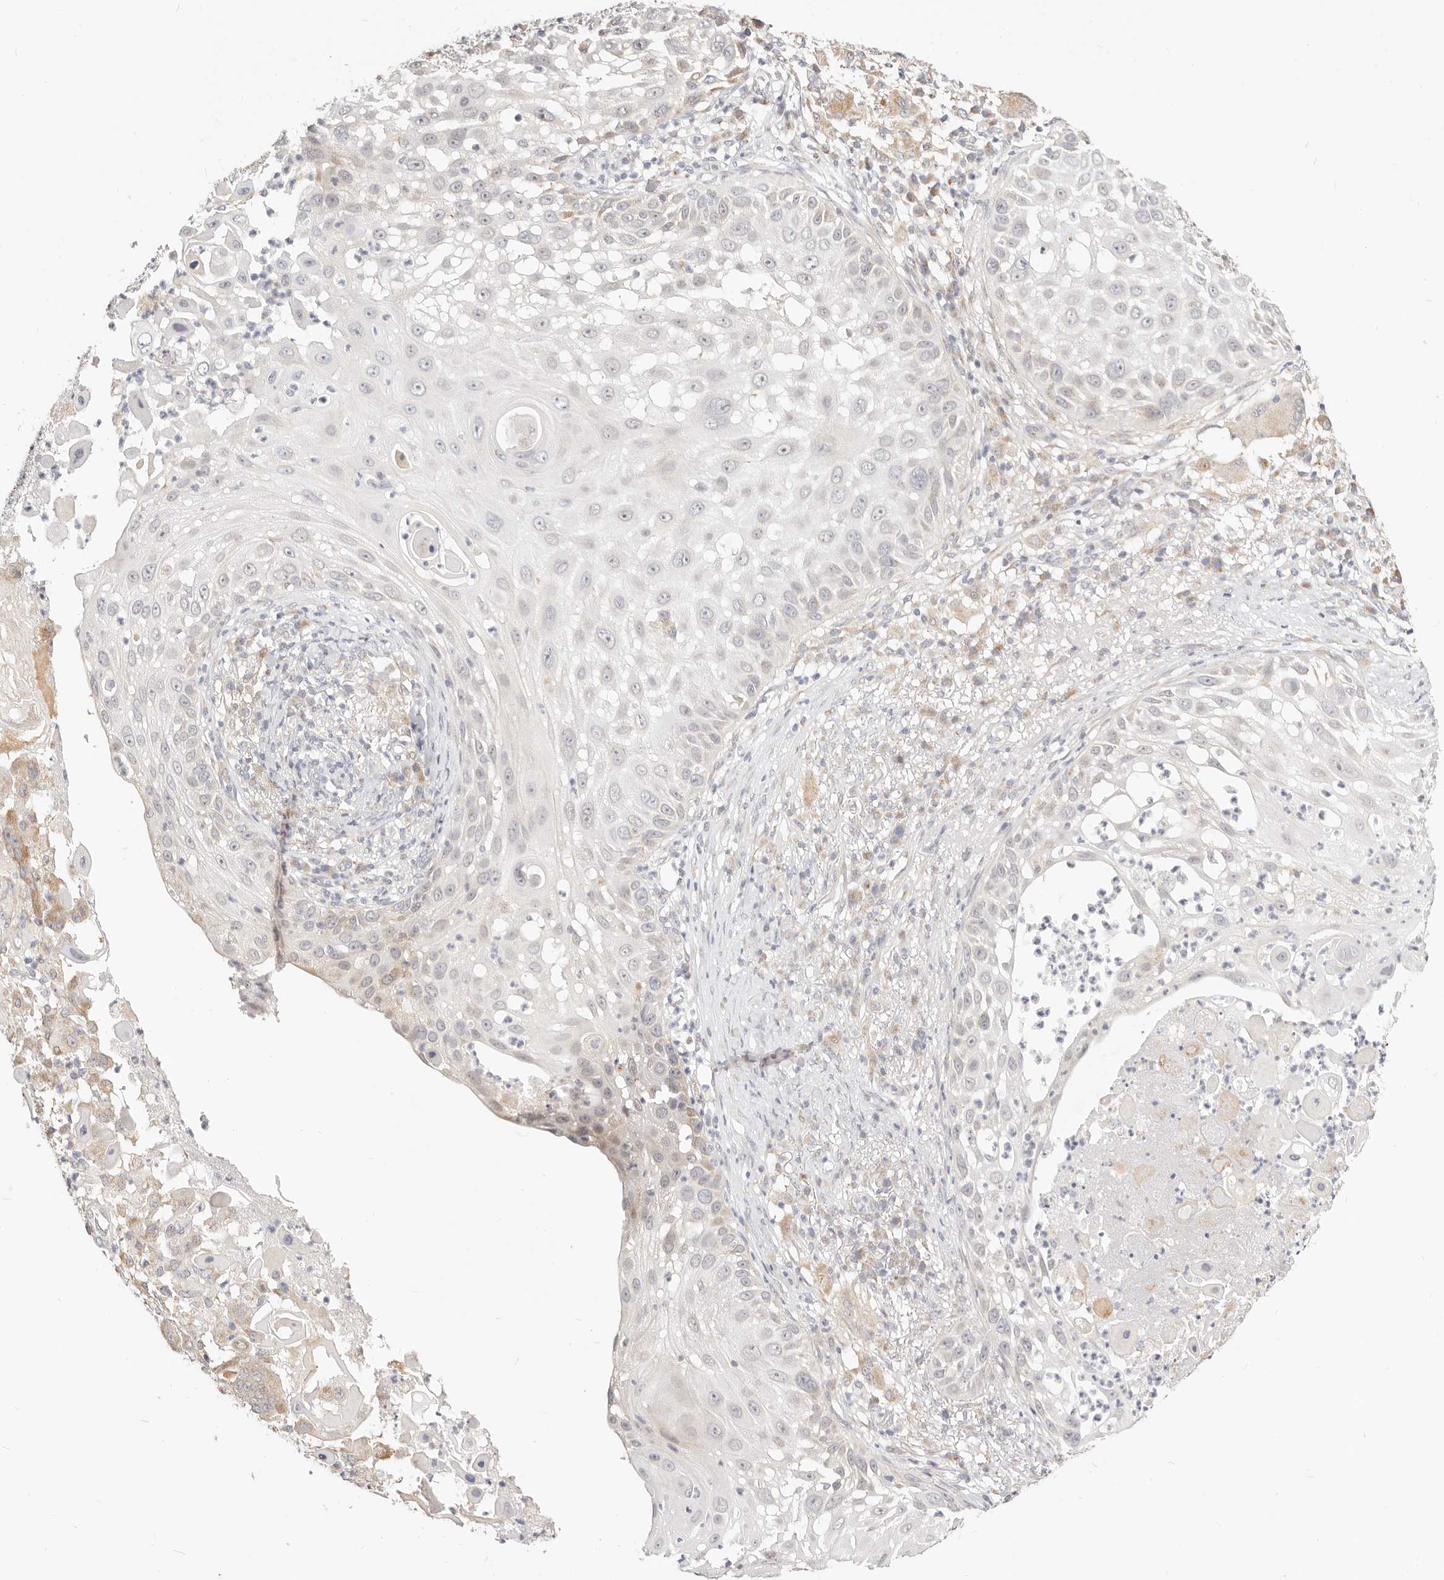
{"staining": {"intensity": "negative", "quantity": "none", "location": "none"}, "tissue": "skin cancer", "cell_type": "Tumor cells", "image_type": "cancer", "snomed": [{"axis": "morphology", "description": "Squamous cell carcinoma, NOS"}, {"axis": "topography", "description": "Skin"}], "caption": "Protein analysis of skin squamous cell carcinoma shows no significant expression in tumor cells. (Stains: DAB (3,3'-diaminobenzidine) immunohistochemistry with hematoxylin counter stain, Microscopy: brightfield microscopy at high magnification).", "gene": "FAM20B", "patient": {"sex": "female", "age": 44}}